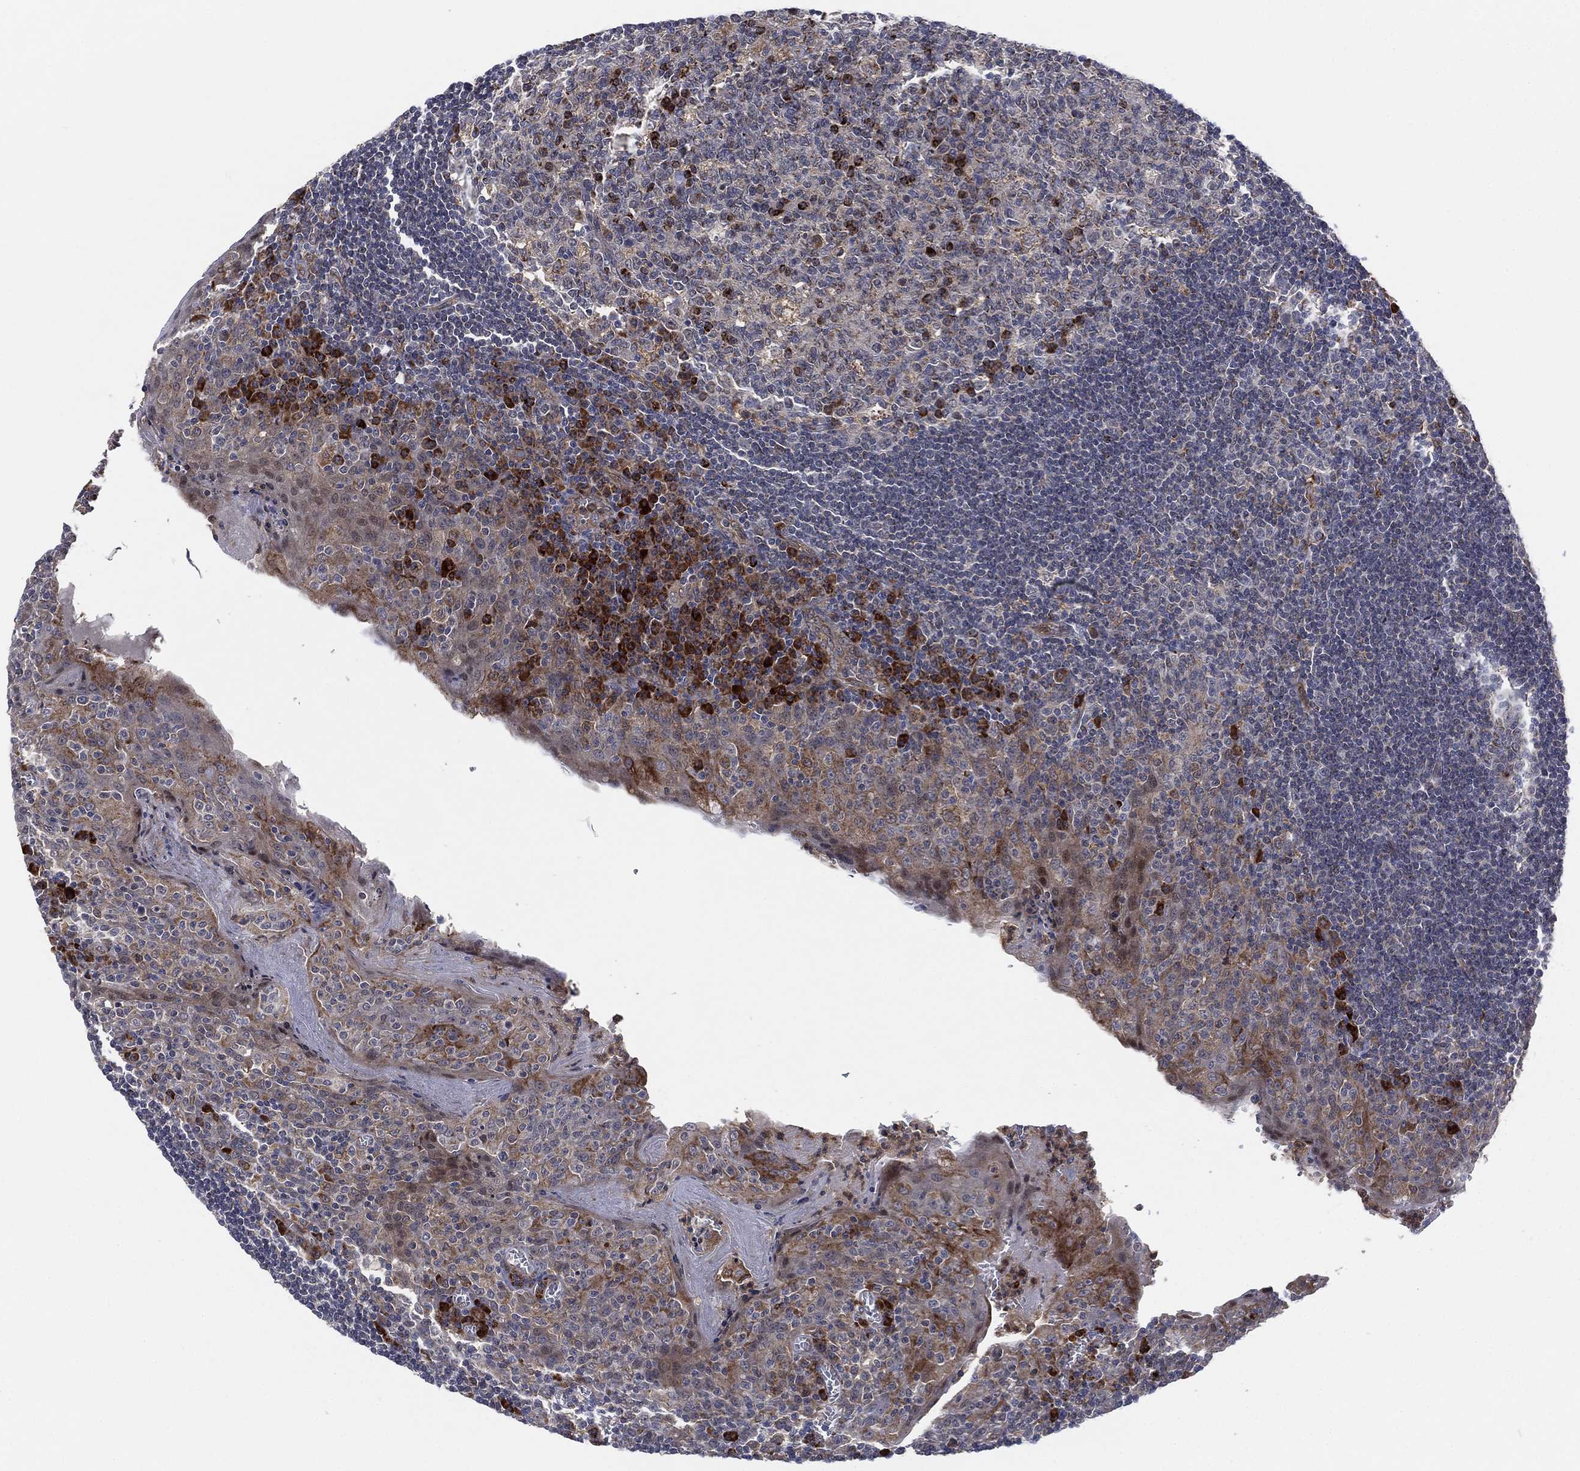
{"staining": {"intensity": "strong", "quantity": "<25%", "location": "cytoplasmic/membranous"}, "tissue": "tonsil", "cell_type": "Germinal center cells", "image_type": "normal", "snomed": [{"axis": "morphology", "description": "Normal tissue, NOS"}, {"axis": "topography", "description": "Tonsil"}], "caption": "Tonsil stained with DAB (3,3'-diaminobenzidine) immunohistochemistry exhibits medium levels of strong cytoplasmic/membranous staining in approximately <25% of germinal center cells.", "gene": "FES", "patient": {"sex": "female", "age": 13}}